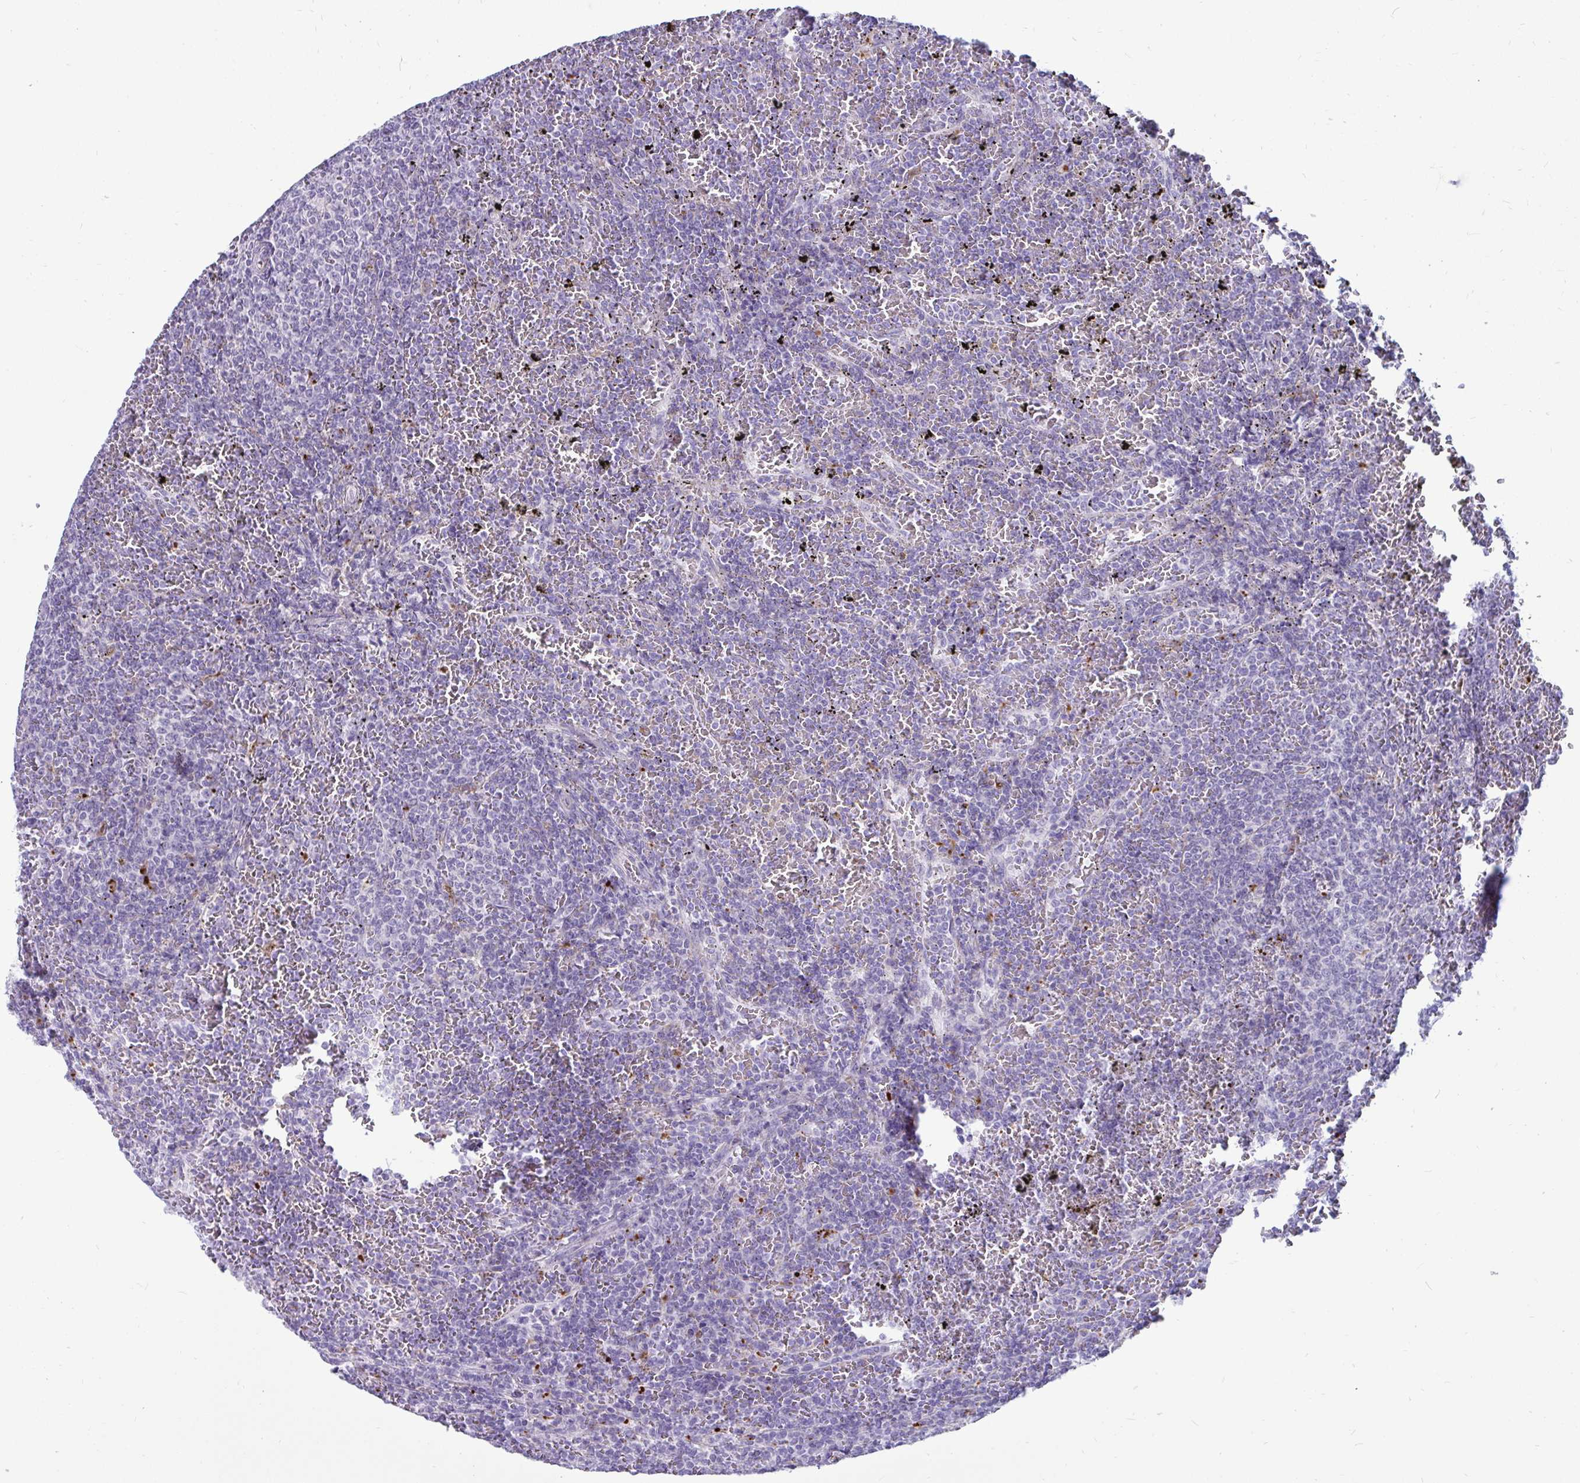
{"staining": {"intensity": "negative", "quantity": "none", "location": "none"}, "tissue": "lymphoma", "cell_type": "Tumor cells", "image_type": "cancer", "snomed": [{"axis": "morphology", "description": "Malignant lymphoma, non-Hodgkin's type, Low grade"}, {"axis": "topography", "description": "Spleen"}], "caption": "This is a image of immunohistochemistry staining of malignant lymphoma, non-Hodgkin's type (low-grade), which shows no positivity in tumor cells.", "gene": "CTSZ", "patient": {"sex": "female", "age": 77}}